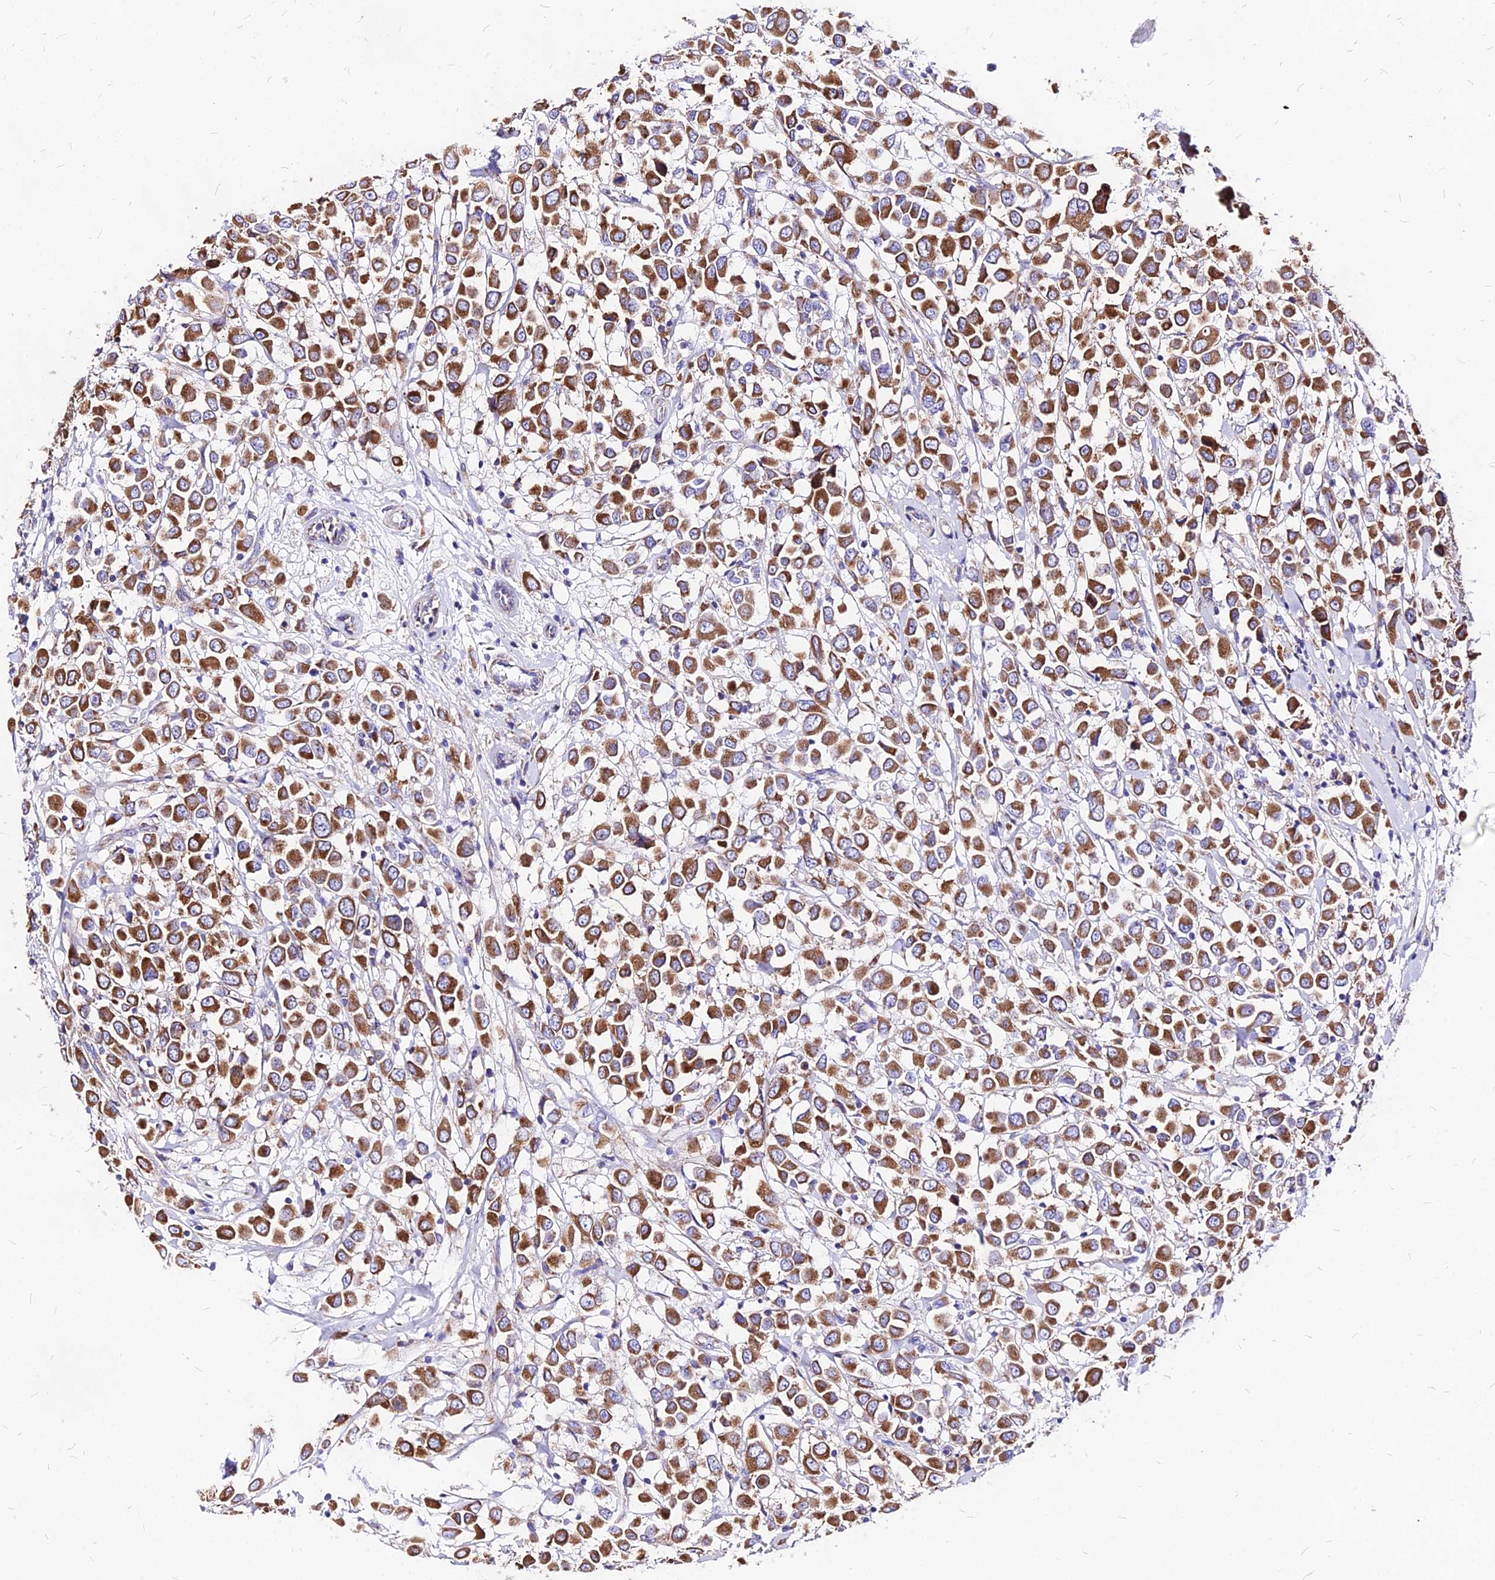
{"staining": {"intensity": "moderate", "quantity": ">75%", "location": "cytoplasmic/membranous"}, "tissue": "breast cancer", "cell_type": "Tumor cells", "image_type": "cancer", "snomed": [{"axis": "morphology", "description": "Duct carcinoma"}, {"axis": "topography", "description": "Breast"}], "caption": "IHC (DAB (3,3'-diaminobenzidine)) staining of breast cancer reveals moderate cytoplasmic/membranous protein expression in about >75% of tumor cells. (brown staining indicates protein expression, while blue staining denotes nuclei).", "gene": "MRPL3", "patient": {"sex": "female", "age": 61}}